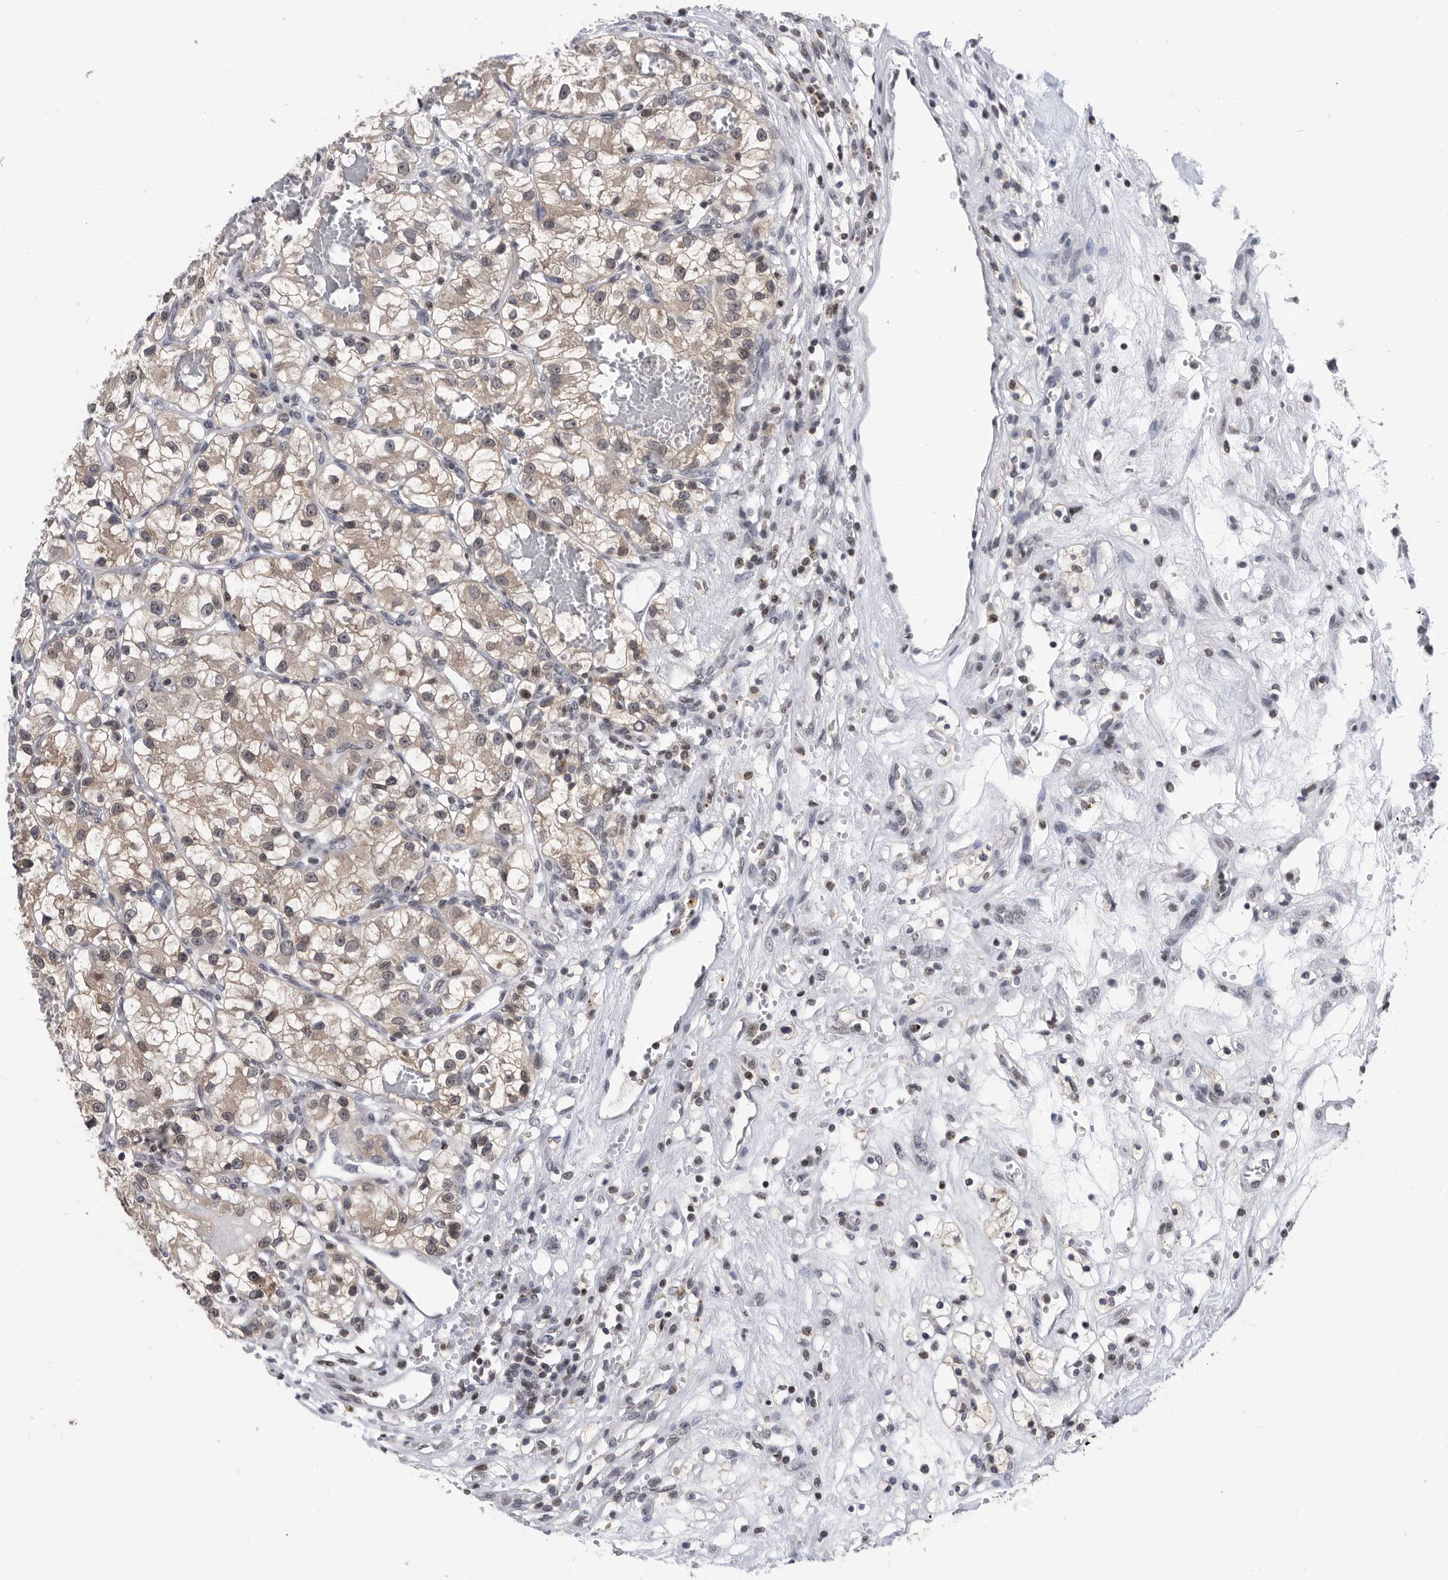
{"staining": {"intensity": "weak", "quantity": ">75%", "location": "cytoplasmic/membranous,nuclear"}, "tissue": "renal cancer", "cell_type": "Tumor cells", "image_type": "cancer", "snomed": [{"axis": "morphology", "description": "Adenocarcinoma, NOS"}, {"axis": "topography", "description": "Kidney"}], "caption": "Adenocarcinoma (renal) was stained to show a protein in brown. There is low levels of weak cytoplasmic/membranous and nuclear staining in about >75% of tumor cells.", "gene": "TSTD1", "patient": {"sex": "female", "age": 57}}